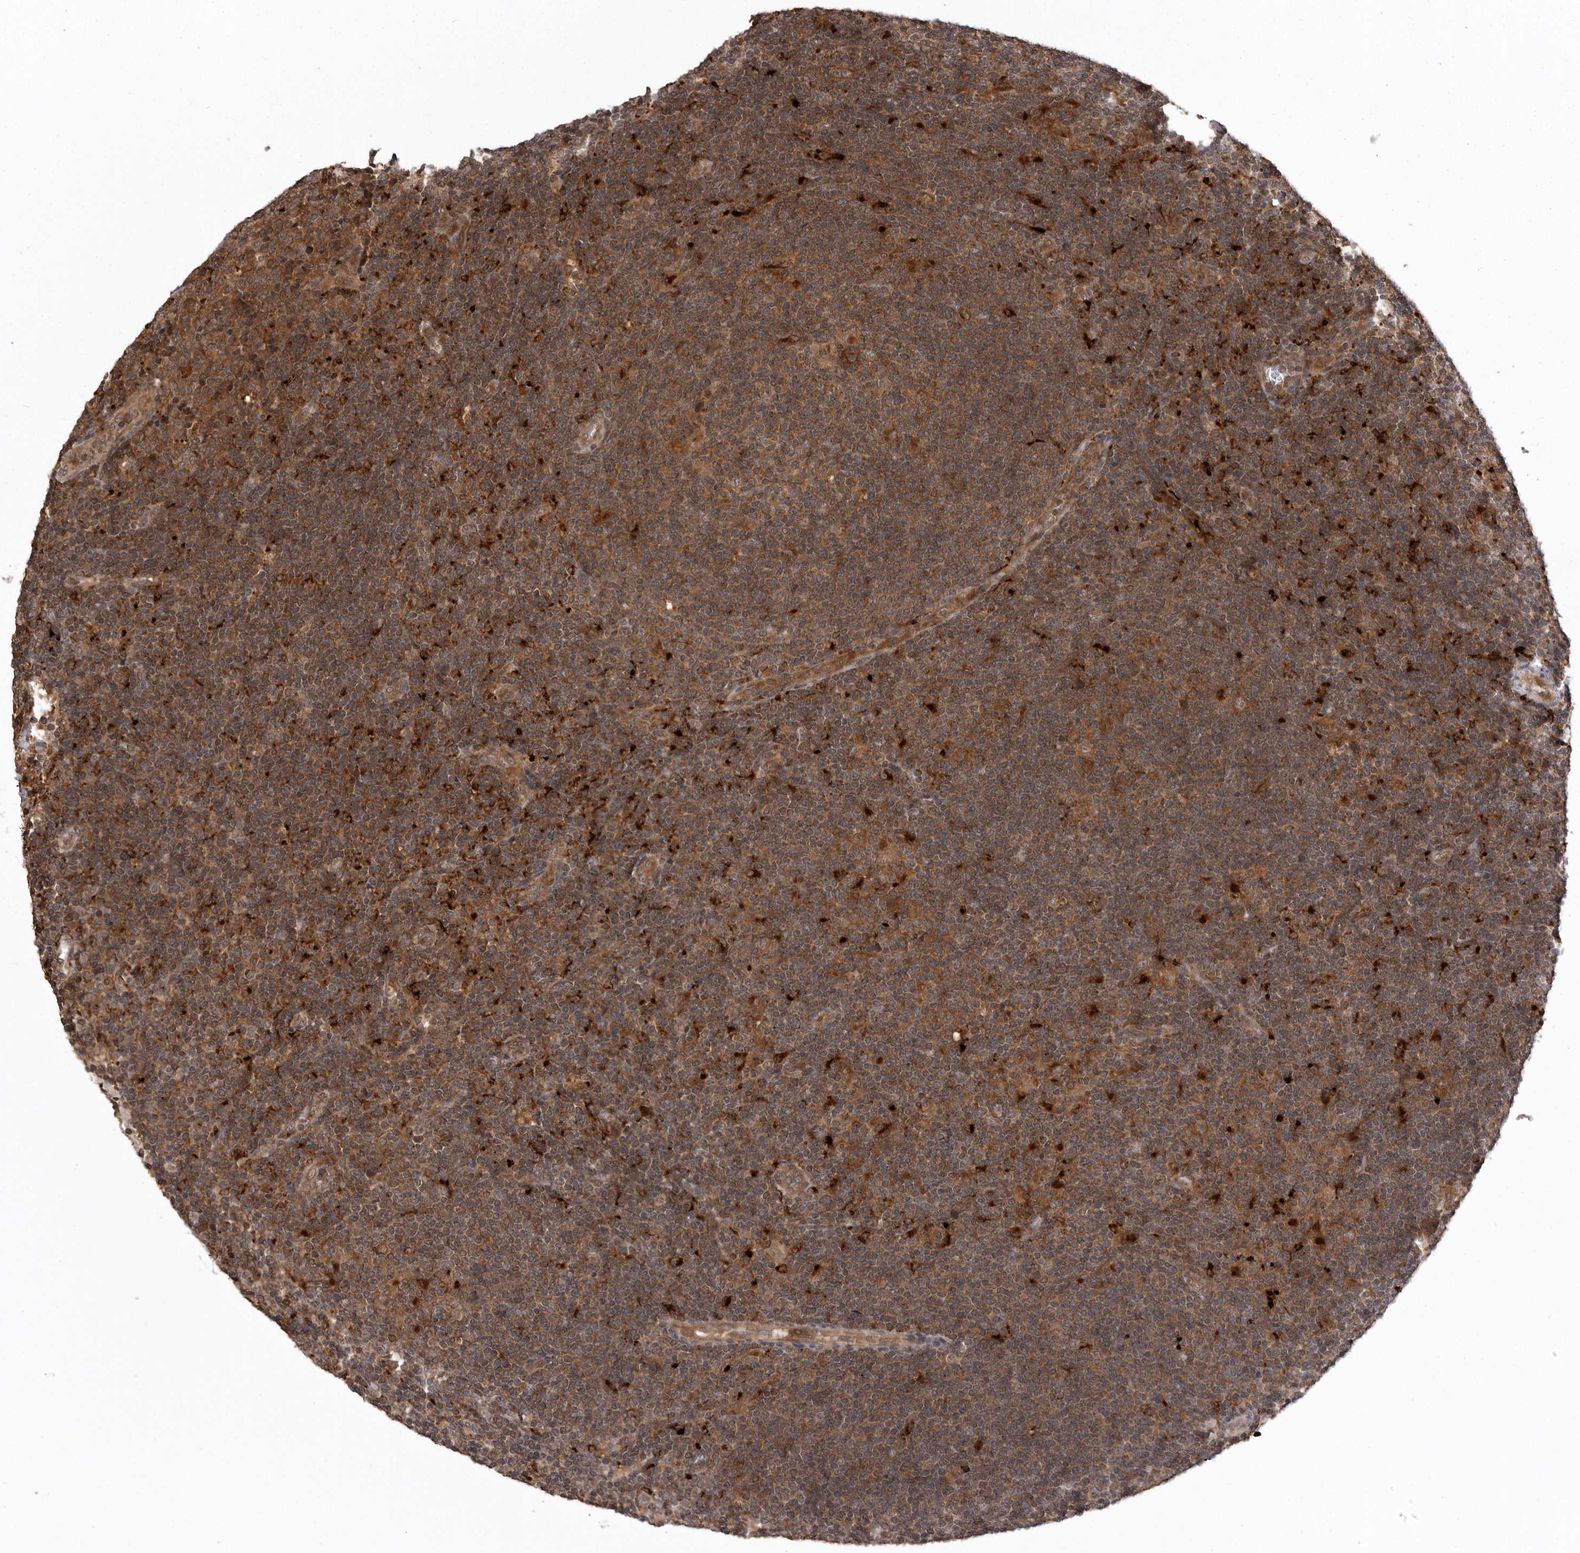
{"staining": {"intensity": "moderate", "quantity": ">75%", "location": "cytoplasmic/membranous"}, "tissue": "lymphoma", "cell_type": "Tumor cells", "image_type": "cancer", "snomed": [{"axis": "morphology", "description": "Hodgkin's disease, NOS"}, {"axis": "topography", "description": "Lymph node"}], "caption": "A medium amount of moderate cytoplasmic/membranous staining is present in about >75% of tumor cells in Hodgkin's disease tissue.", "gene": "AOAH", "patient": {"sex": "female", "age": 57}}